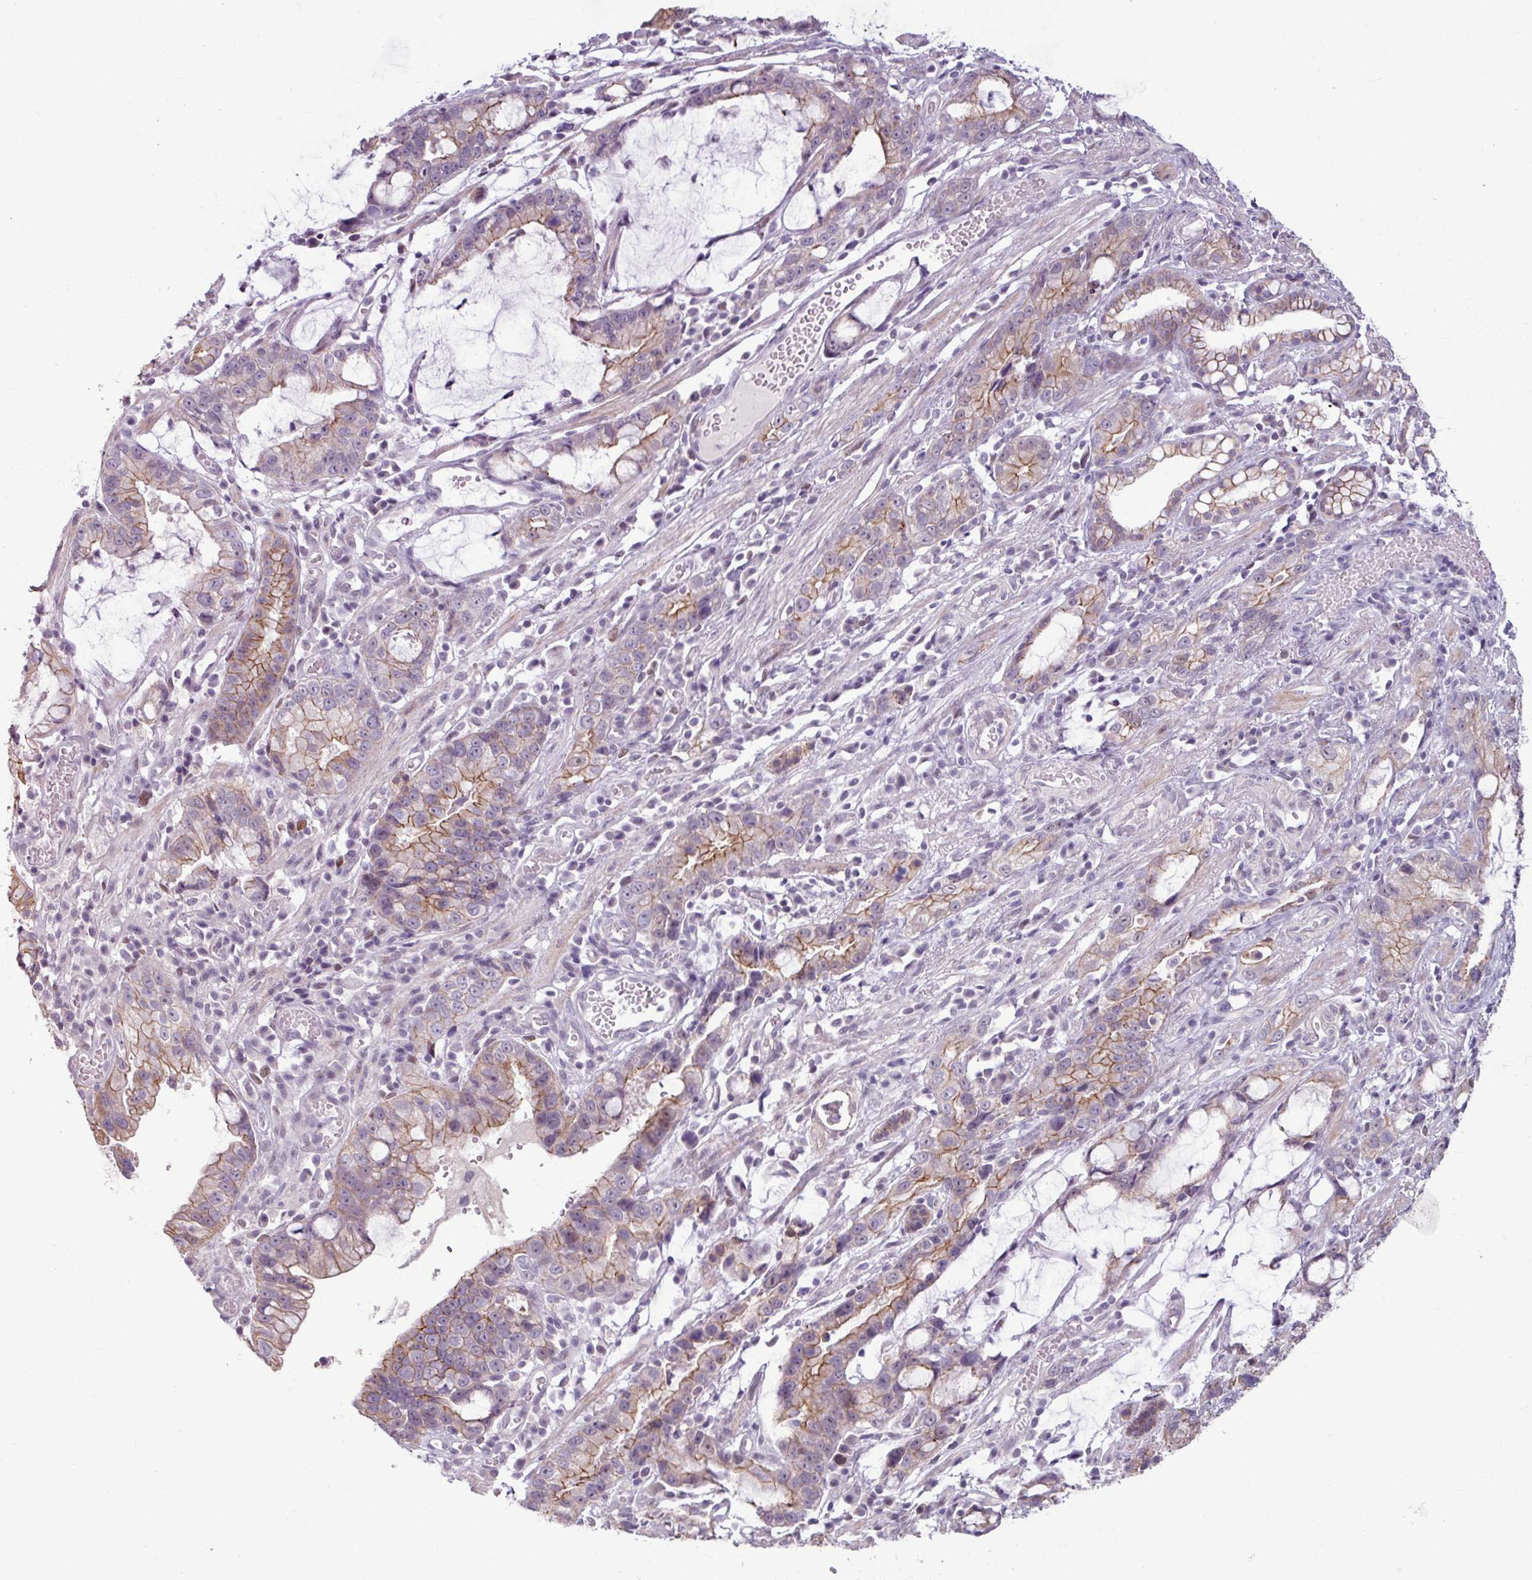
{"staining": {"intensity": "moderate", "quantity": ">75%", "location": "cytoplasmic/membranous"}, "tissue": "stomach cancer", "cell_type": "Tumor cells", "image_type": "cancer", "snomed": [{"axis": "morphology", "description": "Adenocarcinoma, NOS"}, {"axis": "topography", "description": "Stomach"}], "caption": "About >75% of tumor cells in adenocarcinoma (stomach) display moderate cytoplasmic/membranous protein positivity as visualized by brown immunohistochemical staining.", "gene": "PNMA6A", "patient": {"sex": "male", "age": 55}}